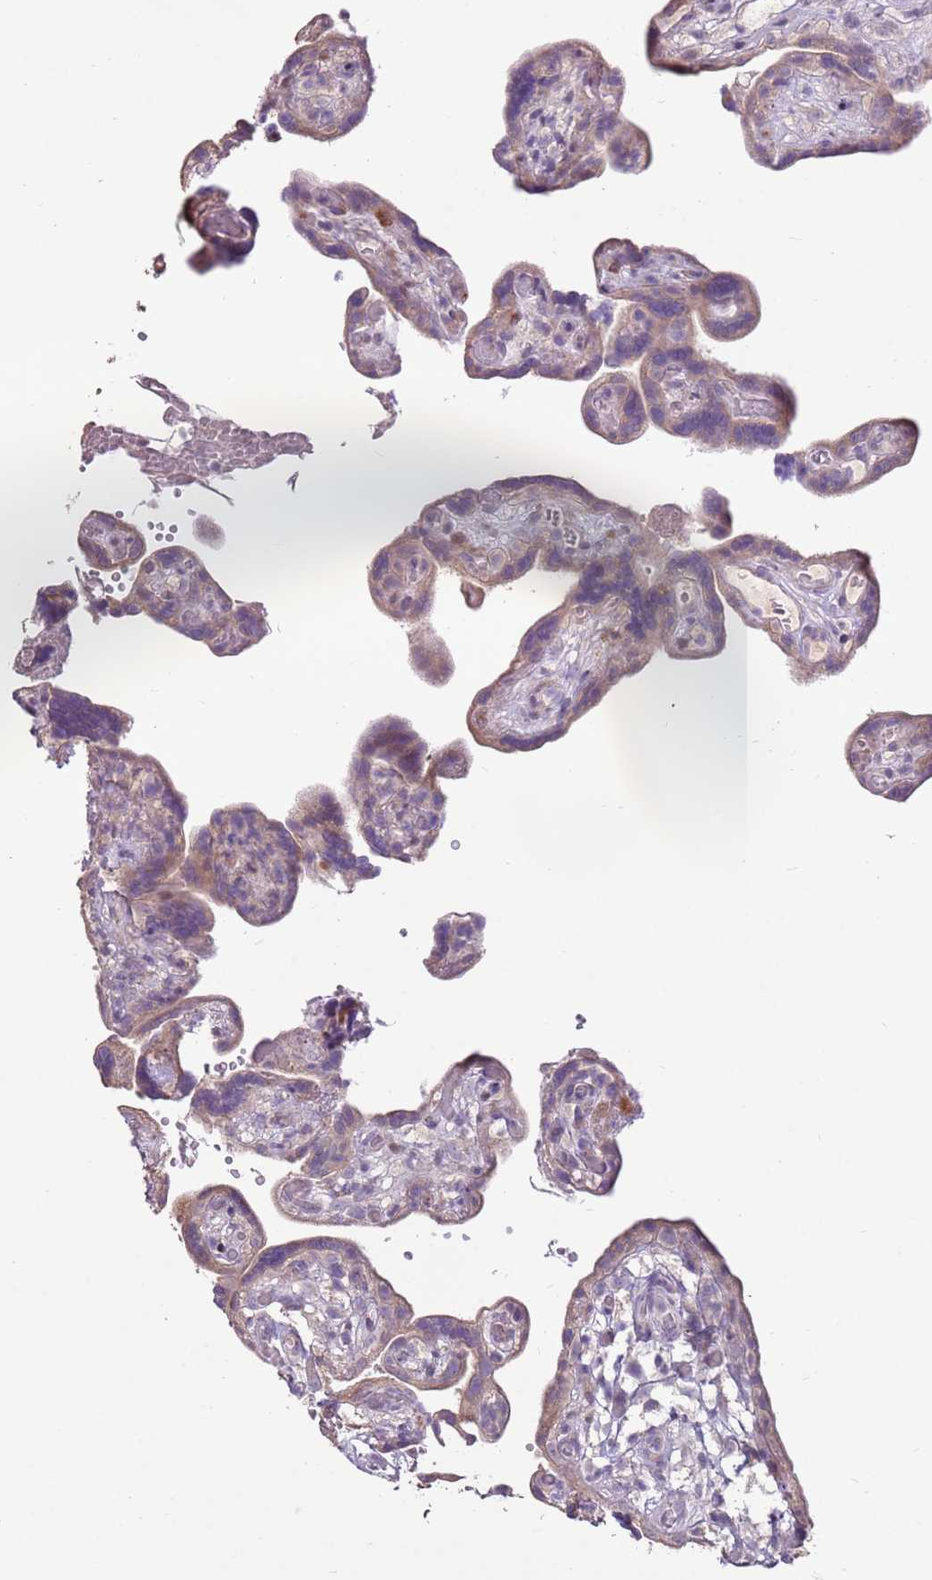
{"staining": {"intensity": "moderate", "quantity": "25%-75%", "location": "cytoplasmic/membranous,nuclear"}, "tissue": "placenta", "cell_type": "Decidual cells", "image_type": "normal", "snomed": [{"axis": "morphology", "description": "Normal tissue, NOS"}, {"axis": "topography", "description": "Placenta"}], "caption": "Immunohistochemical staining of normal placenta exhibits 25%-75% levels of moderate cytoplasmic/membranous,nuclear protein positivity in approximately 25%-75% of decidual cells. Nuclei are stained in blue.", "gene": "LGI4", "patient": {"sex": "female", "age": 30}}